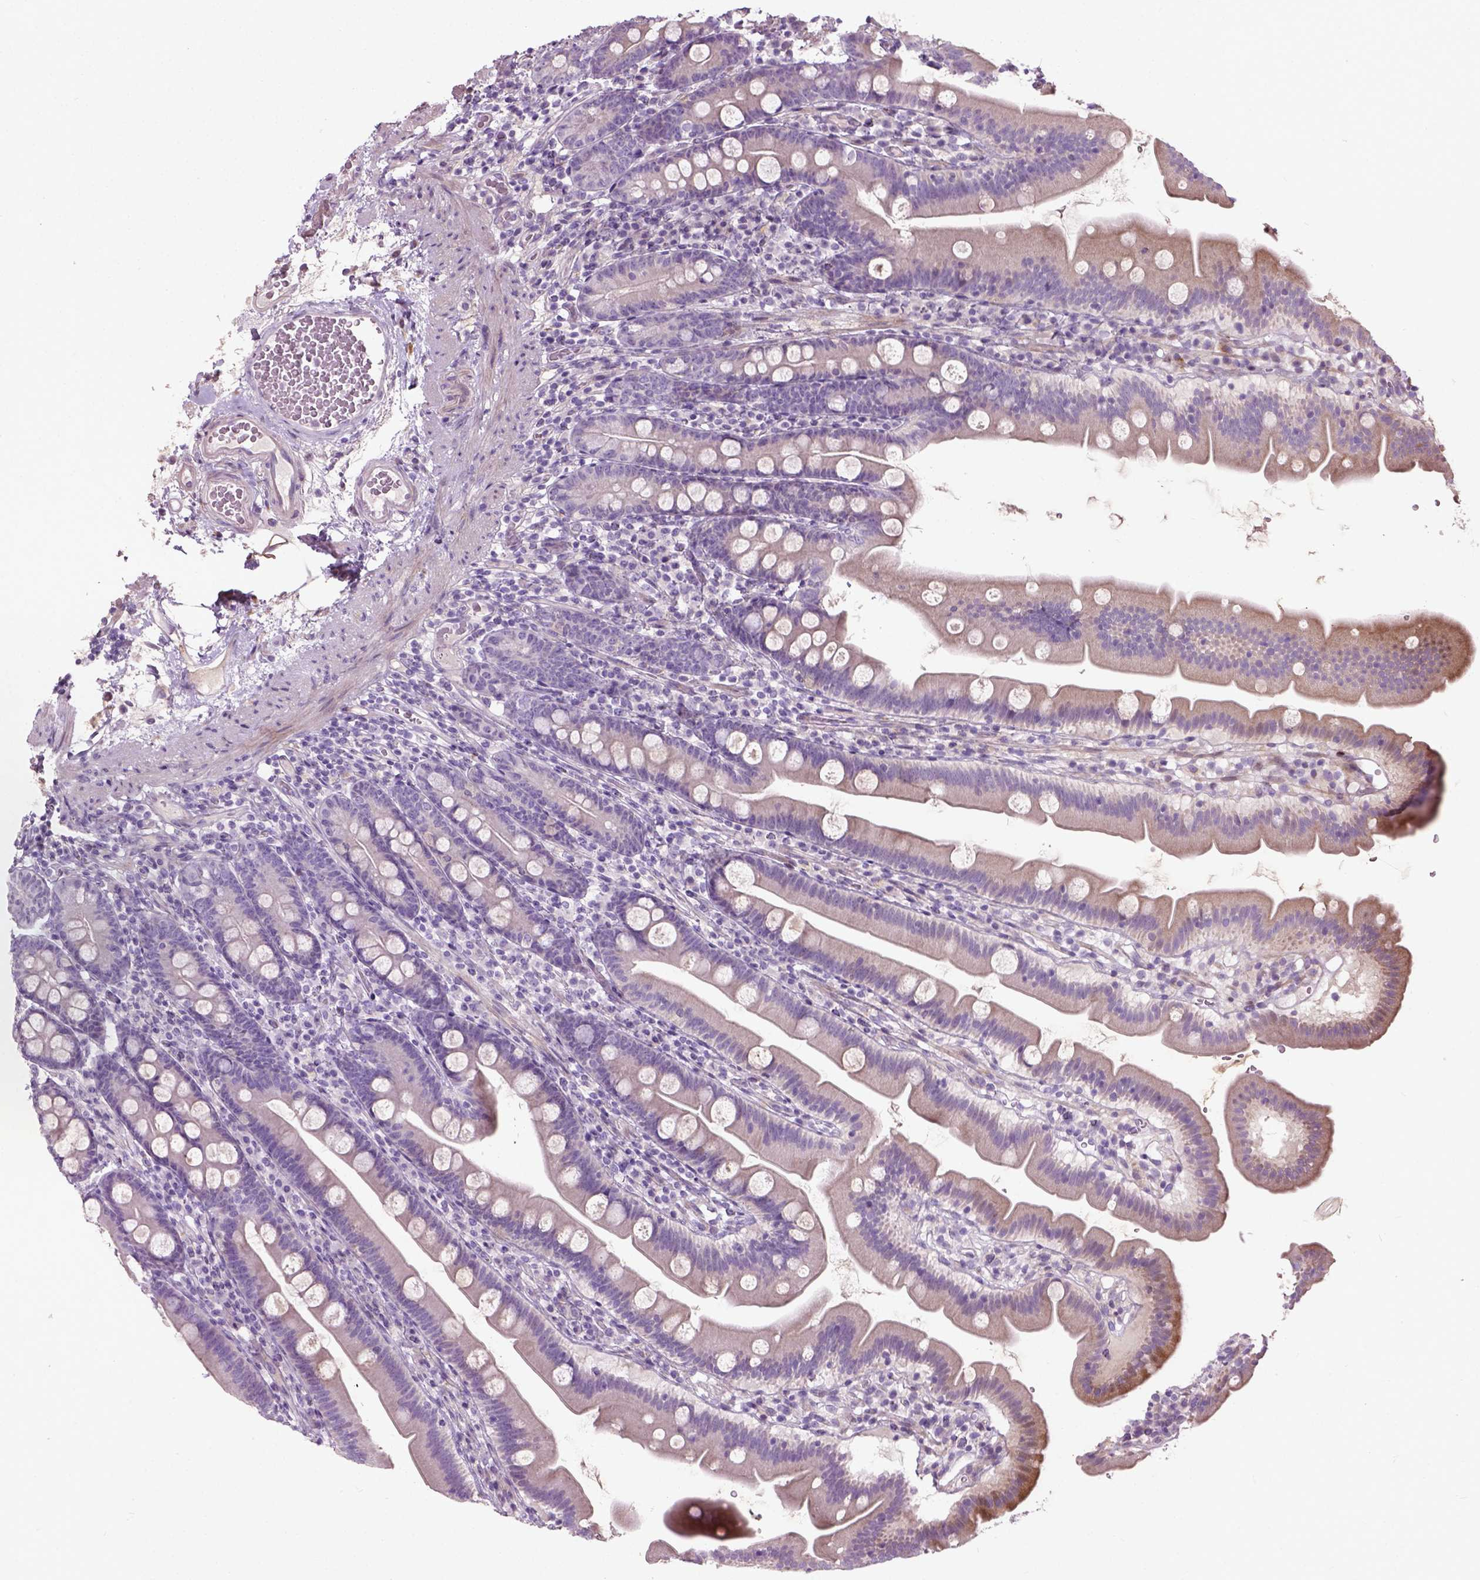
{"staining": {"intensity": "moderate", "quantity": "<25%", "location": "cytoplasmic/membranous"}, "tissue": "duodenum", "cell_type": "Glandular cells", "image_type": "normal", "snomed": [{"axis": "morphology", "description": "Normal tissue, NOS"}, {"axis": "topography", "description": "Duodenum"}], "caption": "Immunohistochemistry (IHC) micrograph of unremarkable human duodenum stained for a protein (brown), which exhibits low levels of moderate cytoplasmic/membranous positivity in approximately <25% of glandular cells.", "gene": "PKP3", "patient": {"sex": "female", "age": 67}}